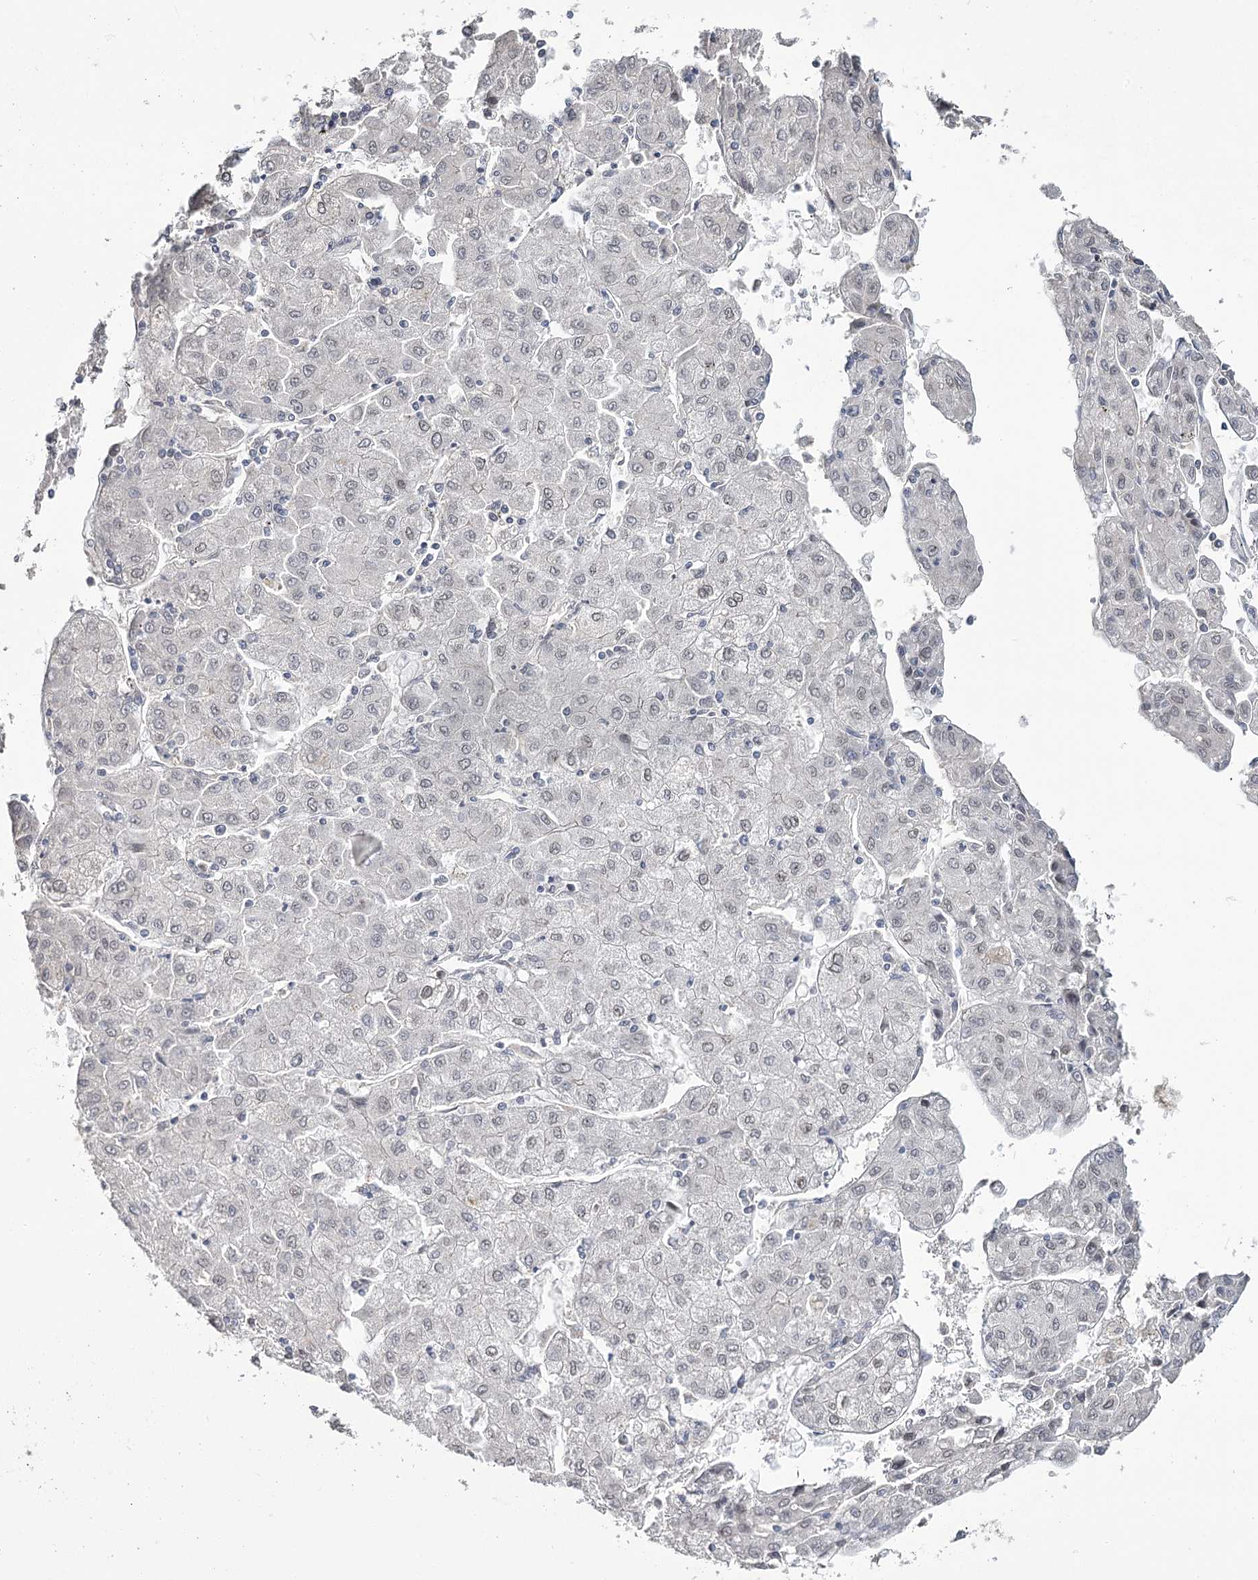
{"staining": {"intensity": "negative", "quantity": "none", "location": "none"}, "tissue": "liver cancer", "cell_type": "Tumor cells", "image_type": "cancer", "snomed": [{"axis": "morphology", "description": "Carcinoma, Hepatocellular, NOS"}, {"axis": "topography", "description": "Liver"}], "caption": "The photomicrograph exhibits no staining of tumor cells in liver cancer.", "gene": "KIAA0930", "patient": {"sex": "male", "age": 72}}